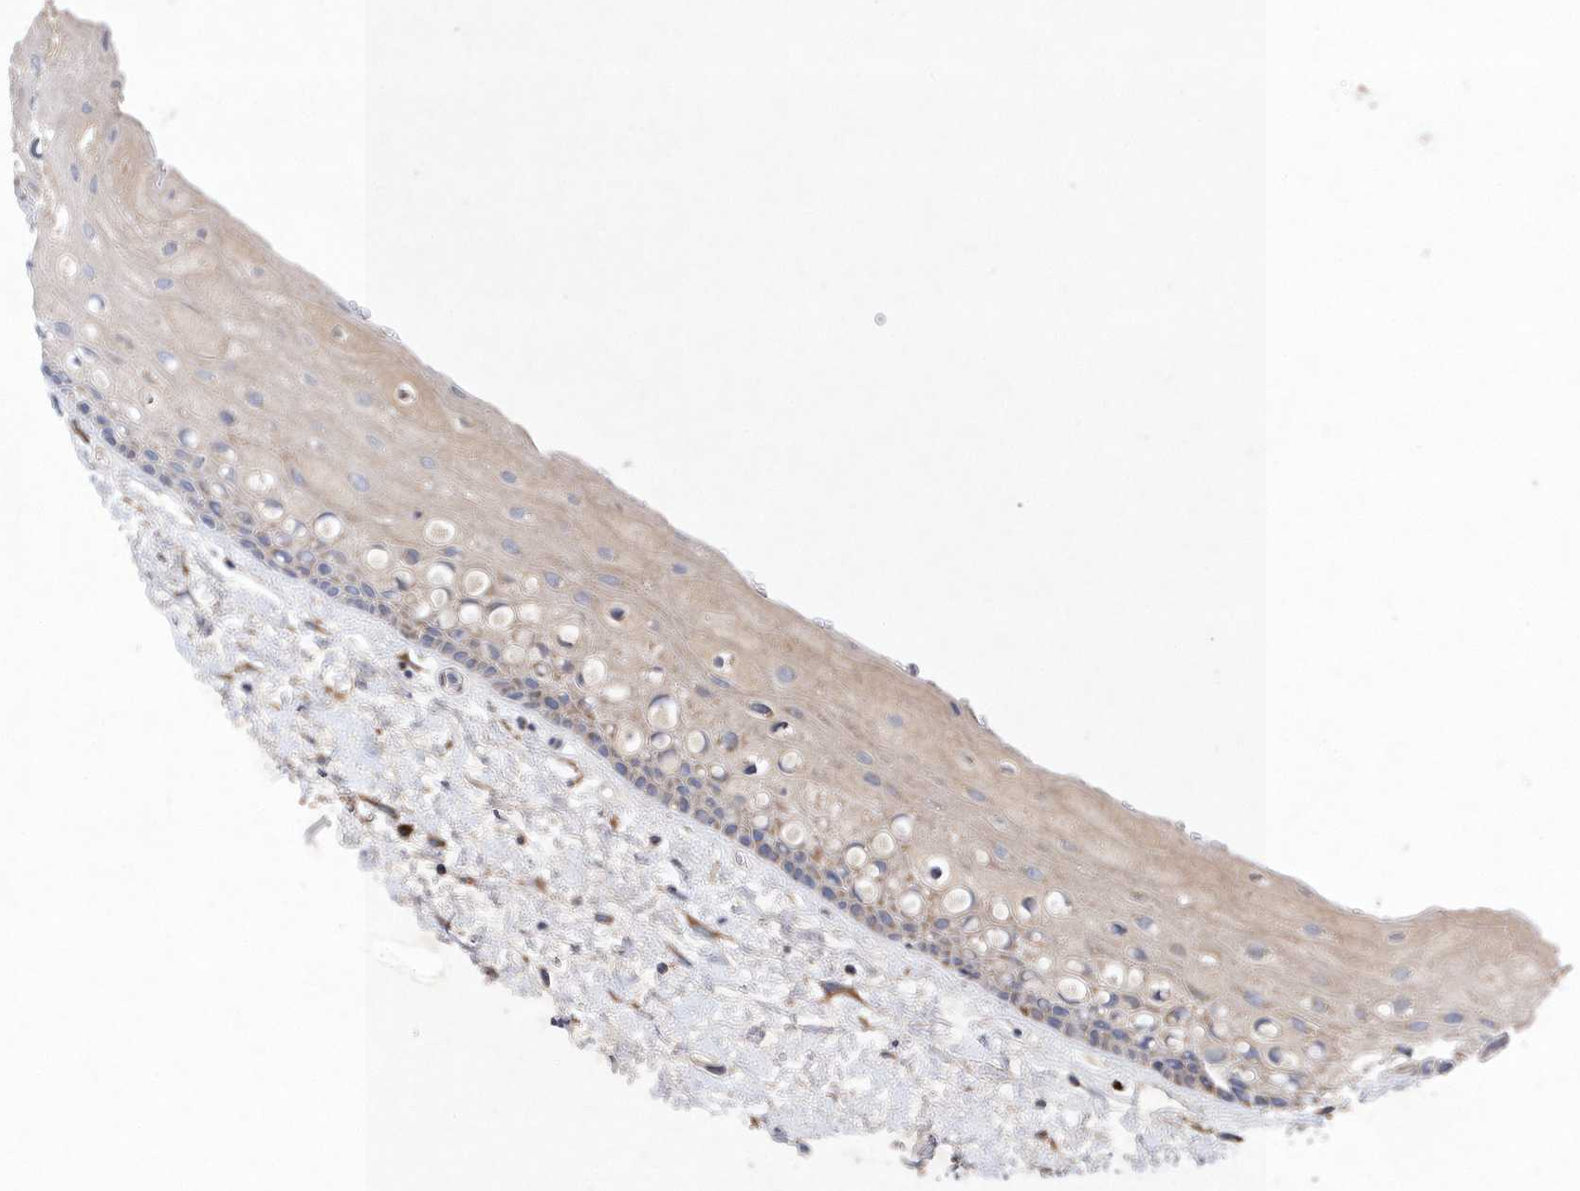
{"staining": {"intensity": "weak", "quantity": "25%-75%", "location": "cytoplasmic/membranous"}, "tissue": "oral mucosa", "cell_type": "Squamous epithelial cells", "image_type": "normal", "snomed": [{"axis": "morphology", "description": "Normal tissue, NOS"}, {"axis": "topography", "description": "Oral tissue"}], "caption": "Protein expression analysis of normal oral mucosa exhibits weak cytoplasmic/membranous positivity in about 25%-75% of squamous epithelial cells. The protein of interest is shown in brown color, while the nuclei are stained blue.", "gene": "METTL8", "patient": {"sex": "female", "age": 76}}